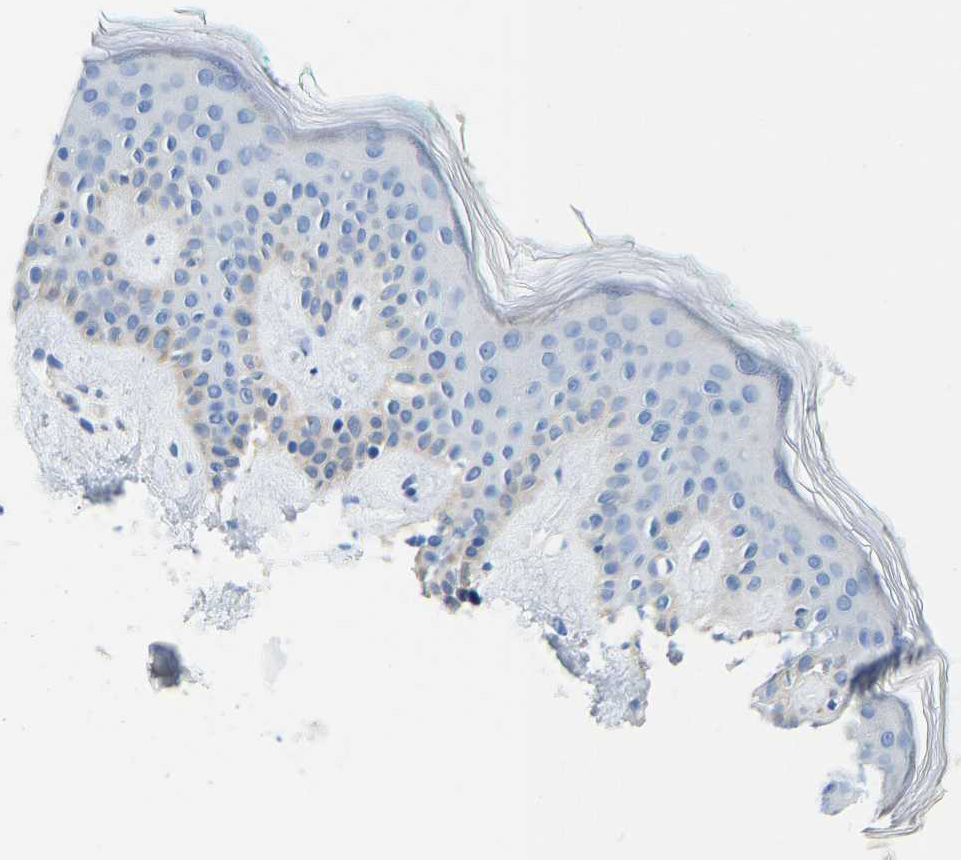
{"staining": {"intensity": "negative", "quantity": "none", "location": "none"}, "tissue": "skin", "cell_type": "Fibroblasts", "image_type": "normal", "snomed": [{"axis": "morphology", "description": "Normal tissue, NOS"}, {"axis": "topography", "description": "Skin"}], "caption": "Skin stained for a protein using IHC exhibits no expression fibroblasts.", "gene": "NKAIN3", "patient": {"sex": "male", "age": 30}}